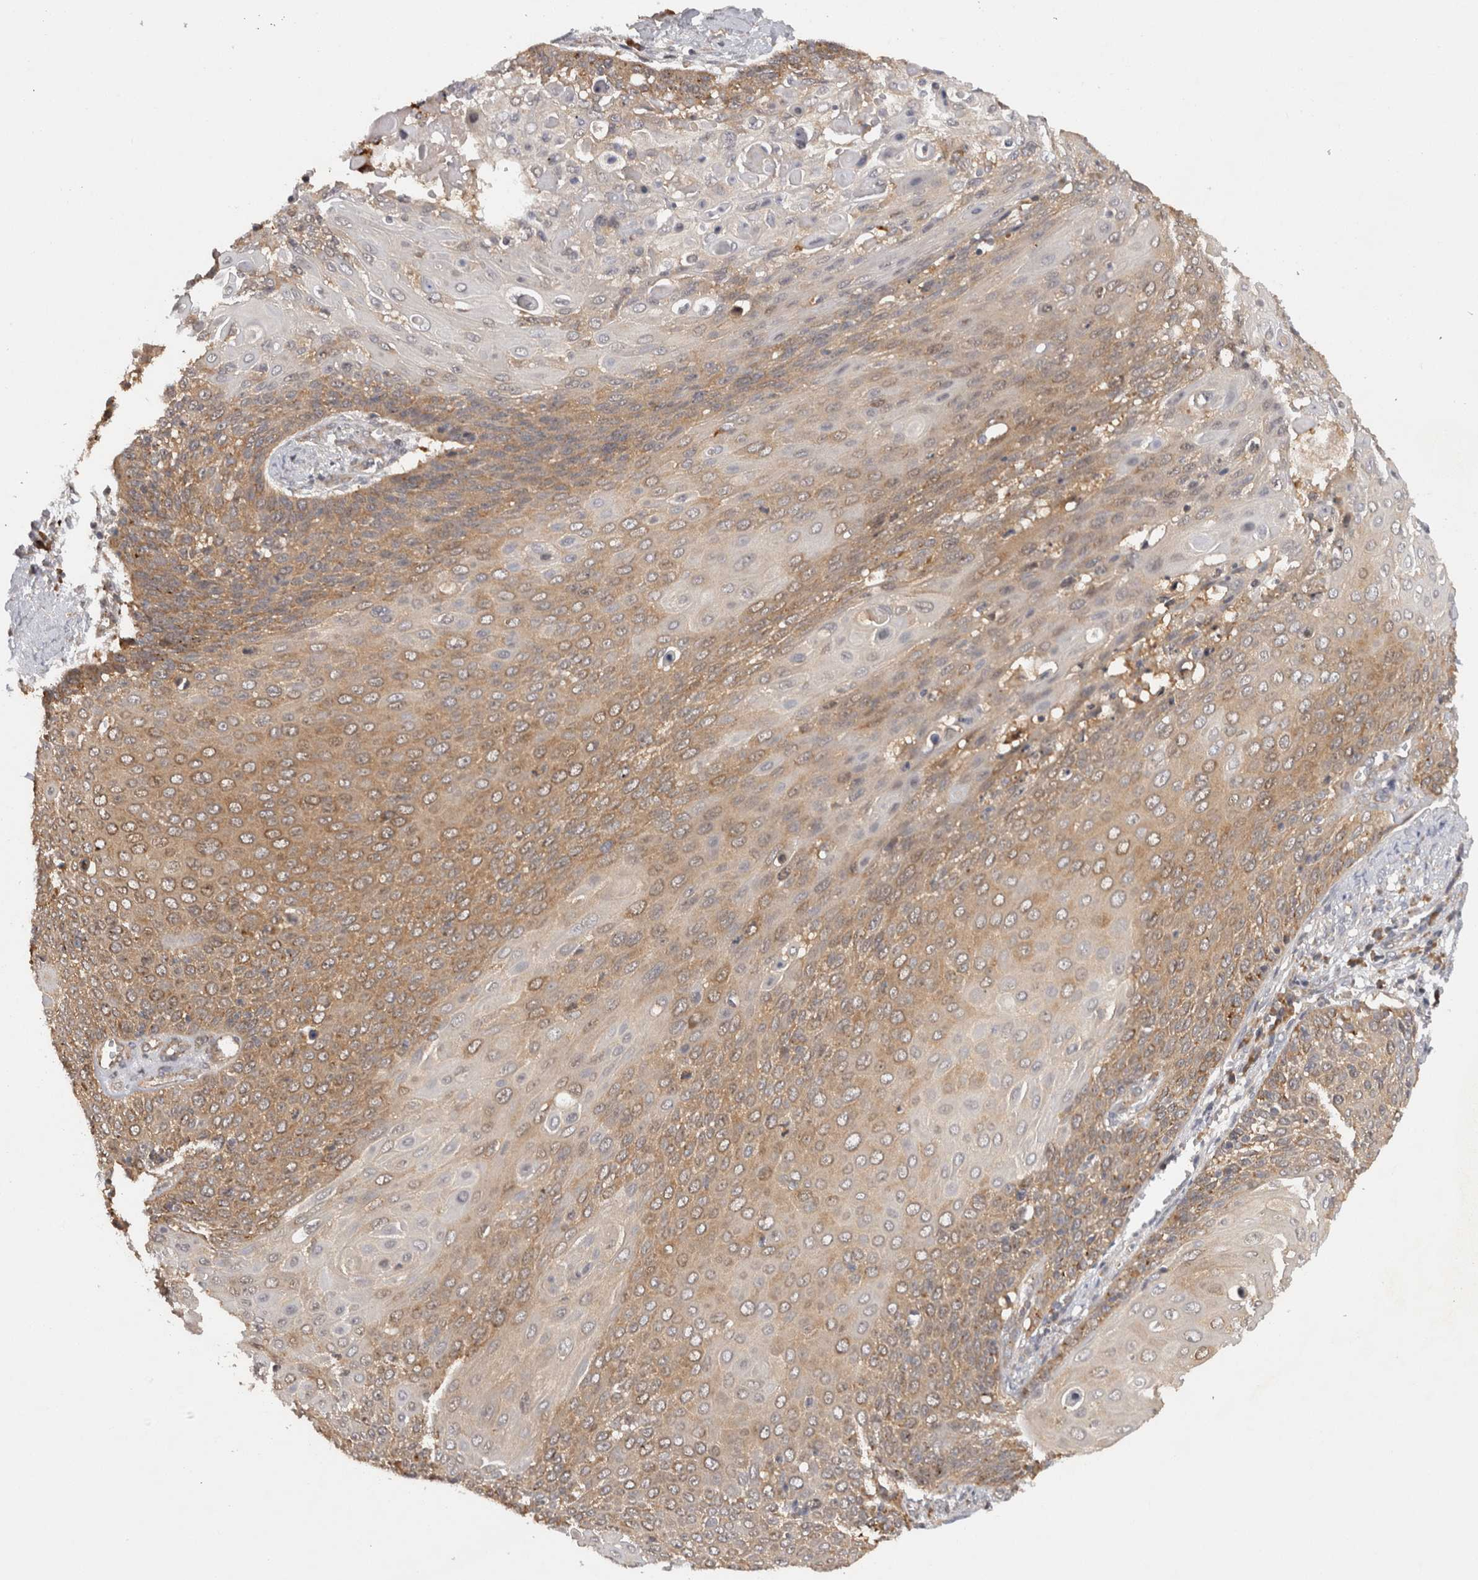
{"staining": {"intensity": "moderate", "quantity": "25%-75%", "location": "cytoplasmic/membranous"}, "tissue": "cervical cancer", "cell_type": "Tumor cells", "image_type": "cancer", "snomed": [{"axis": "morphology", "description": "Squamous cell carcinoma, NOS"}, {"axis": "topography", "description": "Cervix"}], "caption": "Immunohistochemistry (DAB (3,3'-diaminobenzidine)) staining of human squamous cell carcinoma (cervical) demonstrates moderate cytoplasmic/membranous protein staining in approximately 25%-75% of tumor cells.", "gene": "ACAT2", "patient": {"sex": "female", "age": 39}}